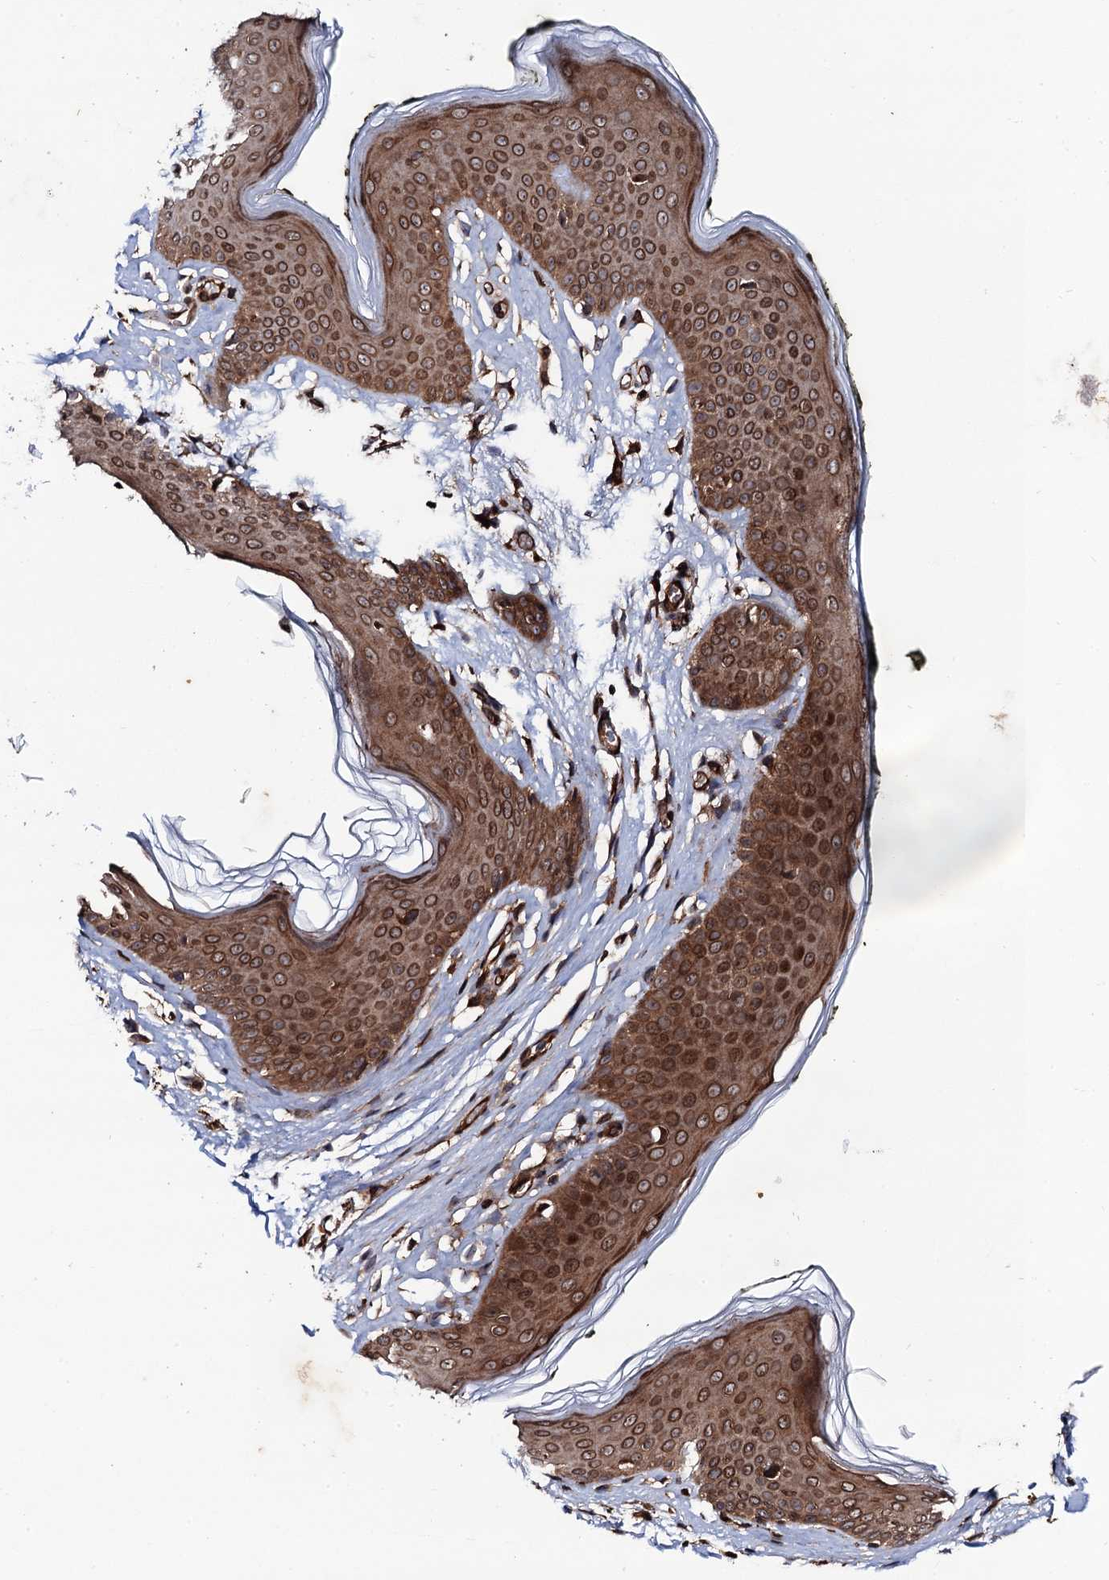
{"staining": {"intensity": "moderate", "quantity": ">75%", "location": "cytoplasmic/membranous,nuclear"}, "tissue": "skin", "cell_type": "Epidermal cells", "image_type": "normal", "snomed": [{"axis": "morphology", "description": "Normal tissue, NOS"}, {"axis": "morphology", "description": "Inflammation, NOS"}, {"axis": "topography", "description": "Vulva"}], "caption": "The photomicrograph displays staining of benign skin, revealing moderate cytoplasmic/membranous,nuclear protein staining (brown color) within epidermal cells.", "gene": "BORA", "patient": {"sex": "female", "age": 84}}